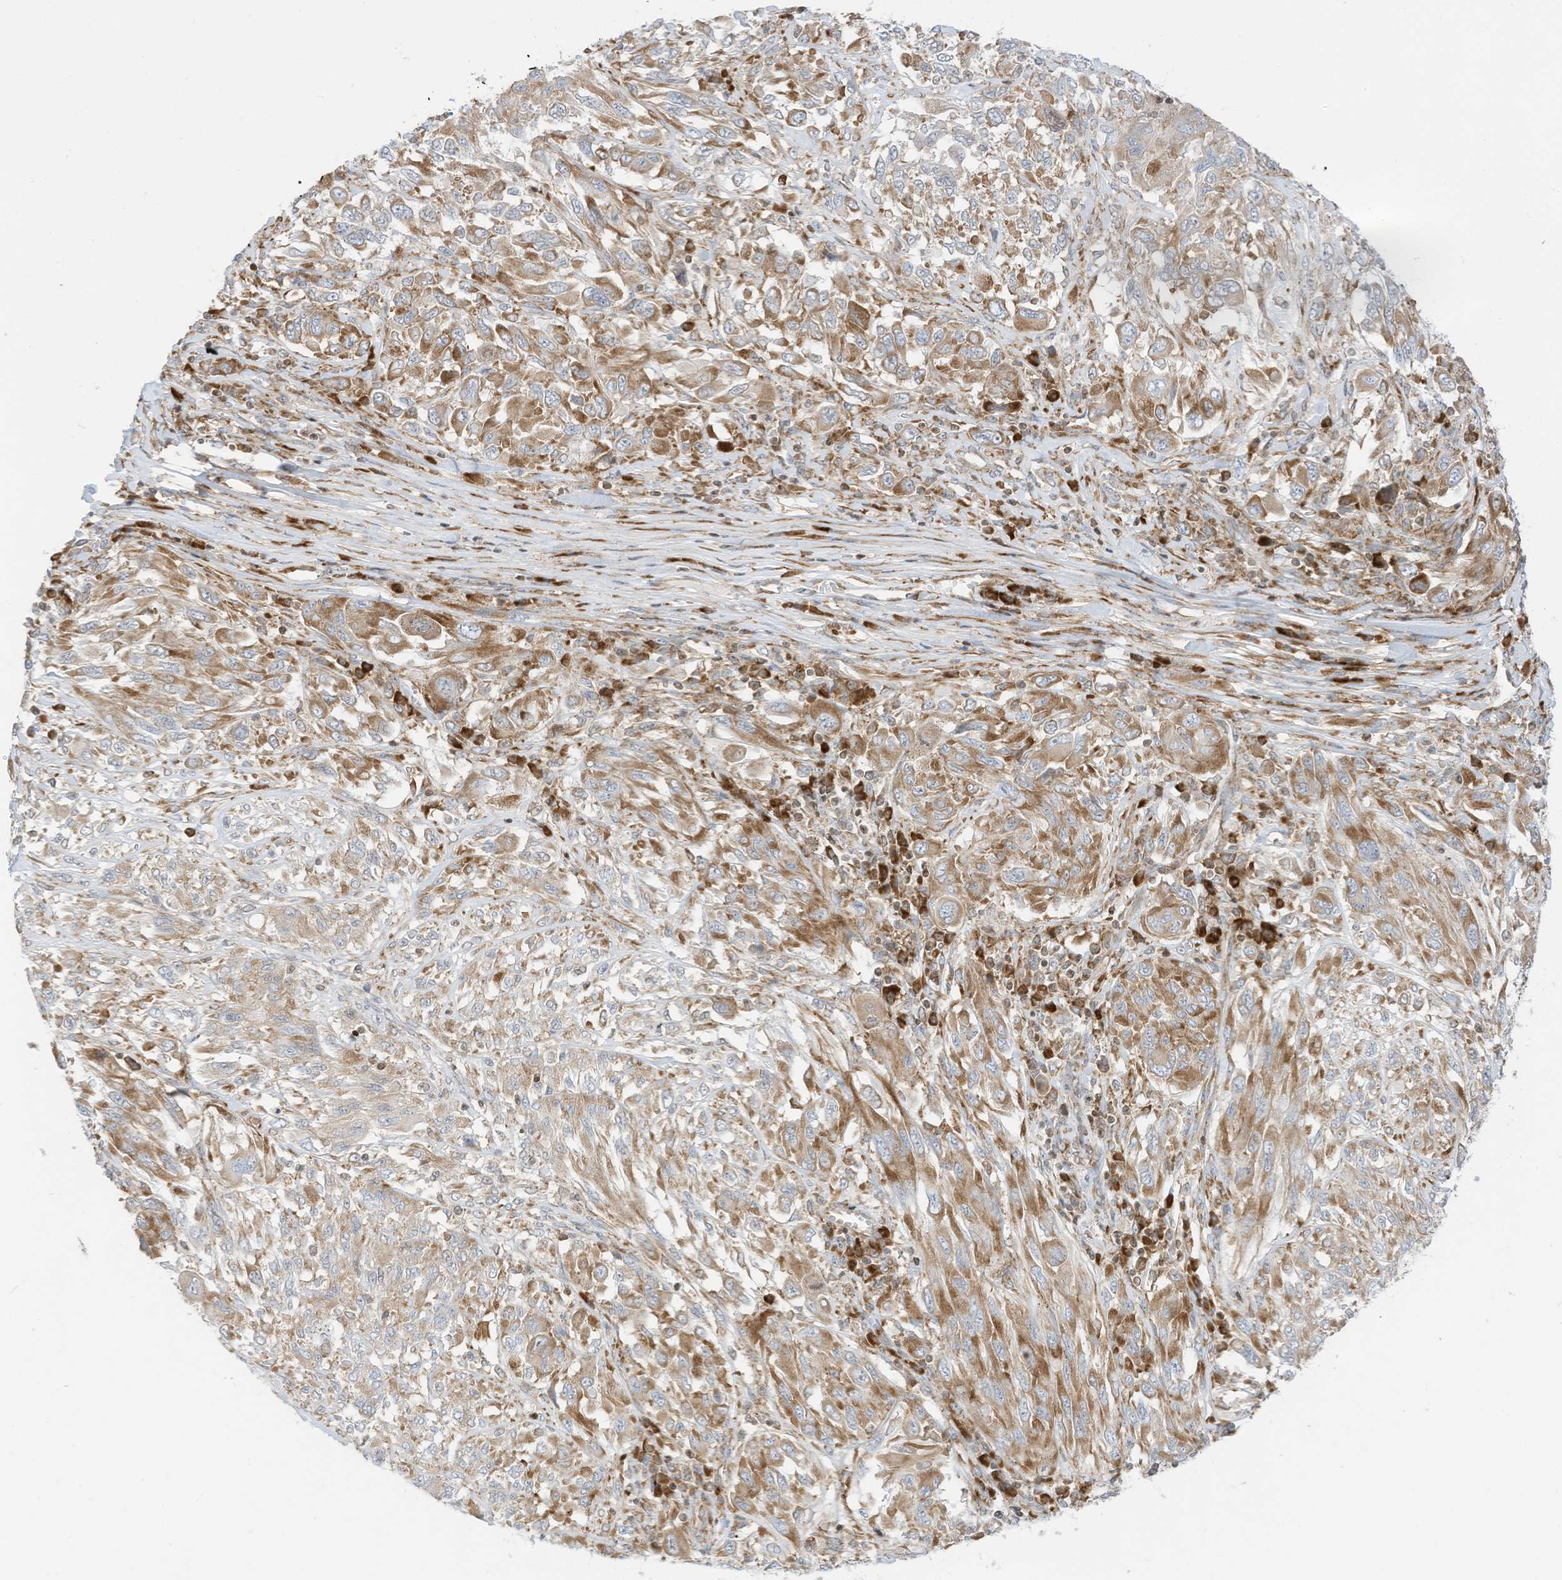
{"staining": {"intensity": "moderate", "quantity": ">75%", "location": "cytoplasmic/membranous"}, "tissue": "melanoma", "cell_type": "Tumor cells", "image_type": "cancer", "snomed": [{"axis": "morphology", "description": "Malignant melanoma, NOS"}, {"axis": "topography", "description": "Skin"}], "caption": "Immunohistochemistry histopathology image of neoplastic tissue: human malignant melanoma stained using immunohistochemistry (IHC) displays medium levels of moderate protein expression localized specifically in the cytoplasmic/membranous of tumor cells, appearing as a cytoplasmic/membranous brown color.", "gene": "EDF1", "patient": {"sex": "female", "age": 91}}